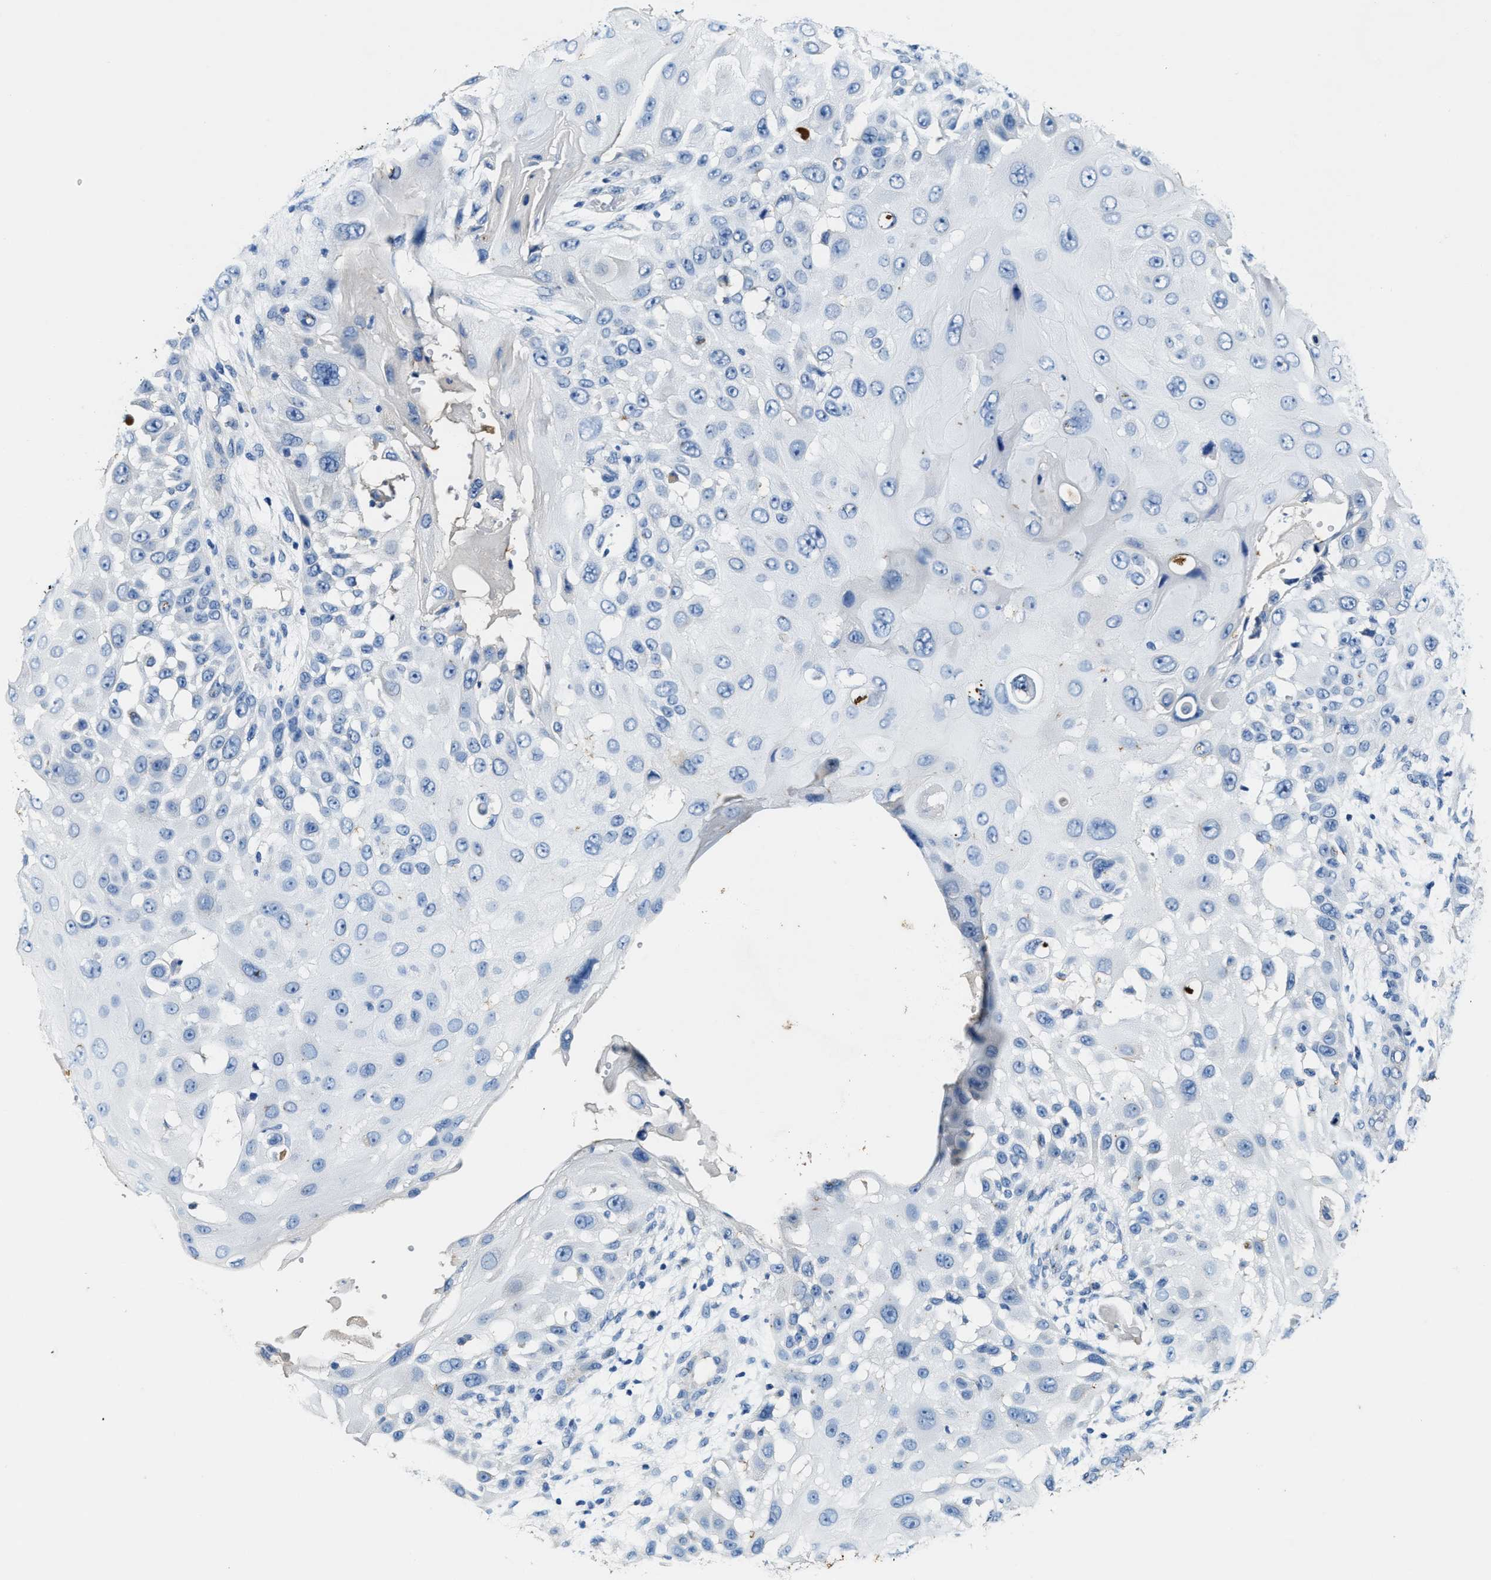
{"staining": {"intensity": "negative", "quantity": "none", "location": "none"}, "tissue": "skin cancer", "cell_type": "Tumor cells", "image_type": "cancer", "snomed": [{"axis": "morphology", "description": "Squamous cell carcinoma, NOS"}, {"axis": "topography", "description": "Skin"}], "caption": "This is an IHC histopathology image of human skin cancer (squamous cell carcinoma). There is no positivity in tumor cells.", "gene": "SLC25A25", "patient": {"sex": "female", "age": 44}}